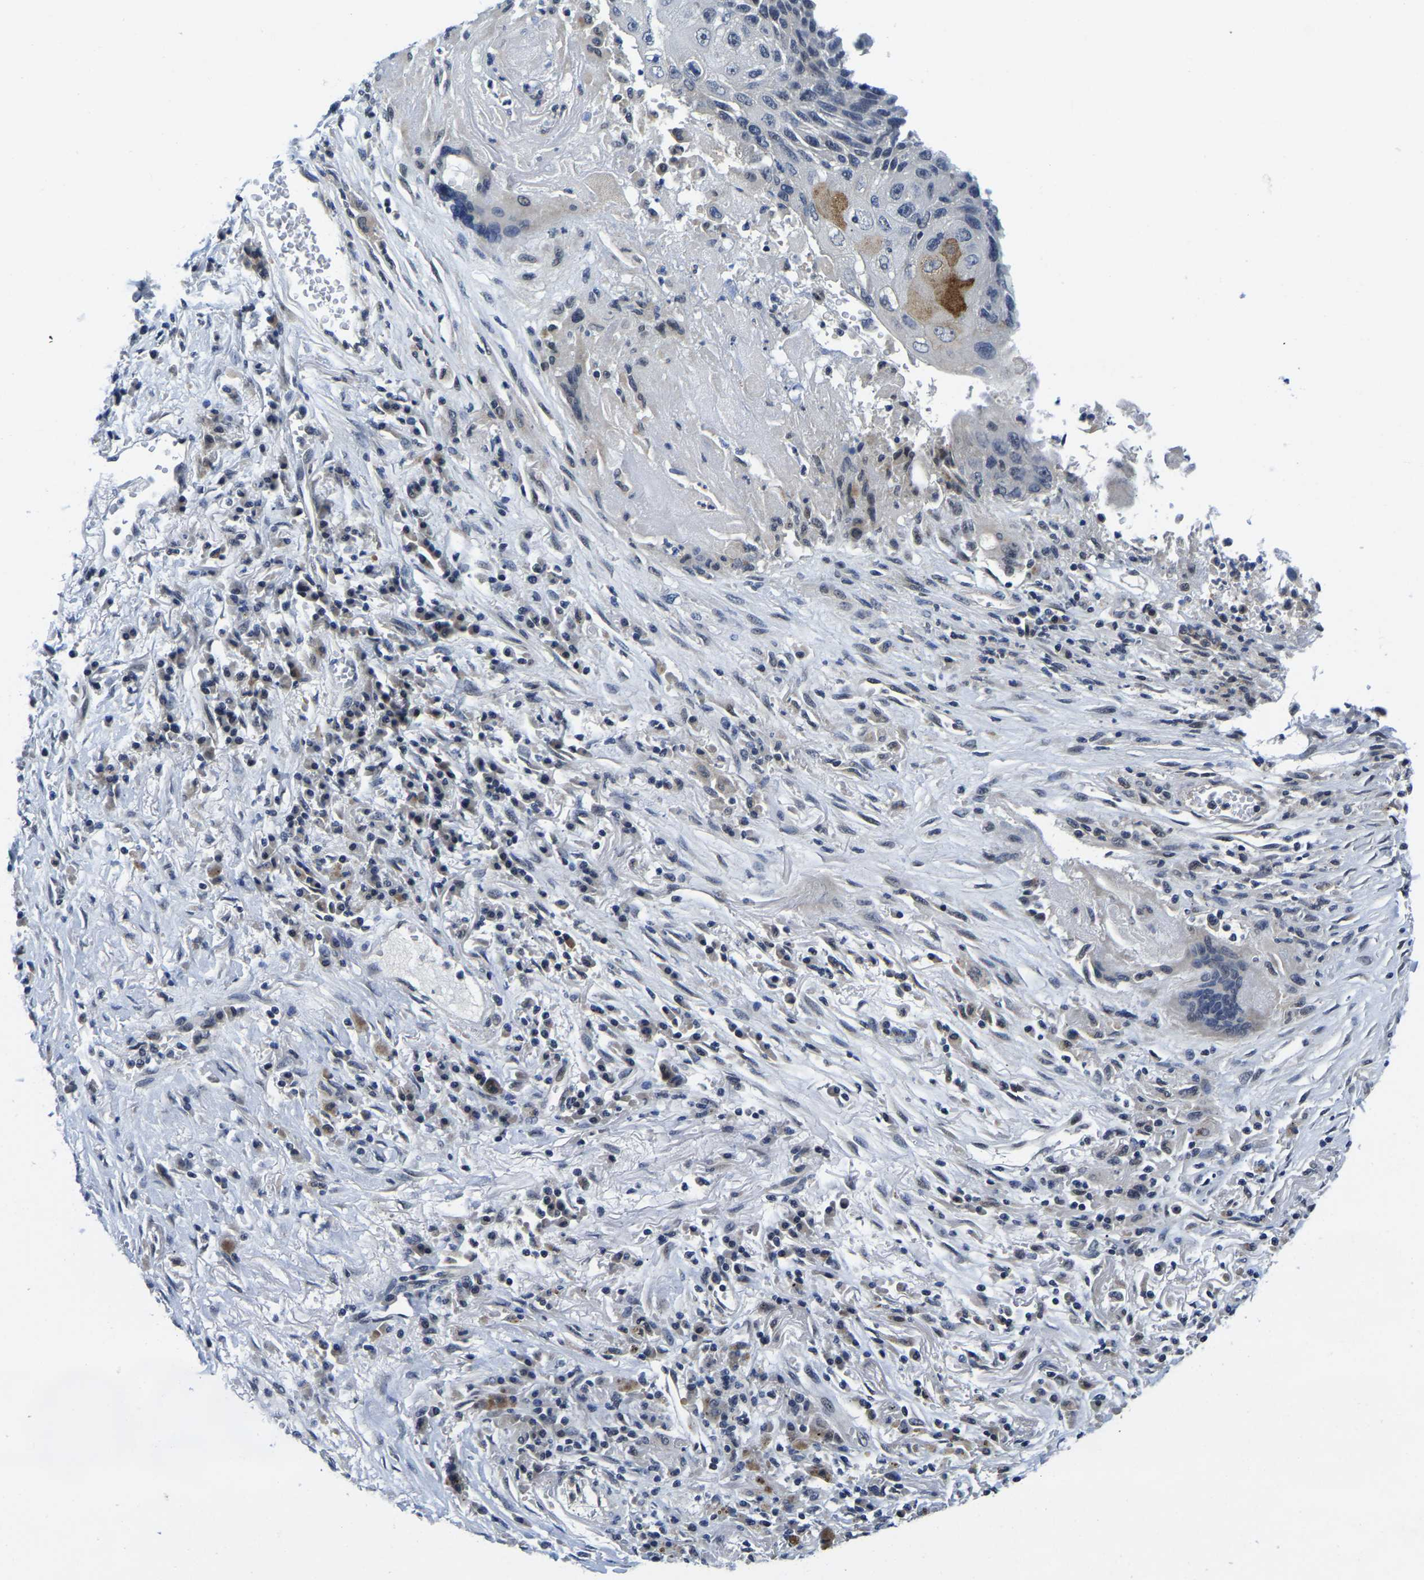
{"staining": {"intensity": "moderate", "quantity": "<25%", "location": "cytoplasmic/membranous"}, "tissue": "lung cancer", "cell_type": "Tumor cells", "image_type": "cancer", "snomed": [{"axis": "morphology", "description": "Squamous cell carcinoma, NOS"}, {"axis": "topography", "description": "Lung"}], "caption": "This photomicrograph reveals lung cancer (squamous cell carcinoma) stained with IHC to label a protein in brown. The cytoplasmic/membranous of tumor cells show moderate positivity for the protein. Nuclei are counter-stained blue.", "gene": "POLDIP3", "patient": {"sex": "male", "age": 61}}